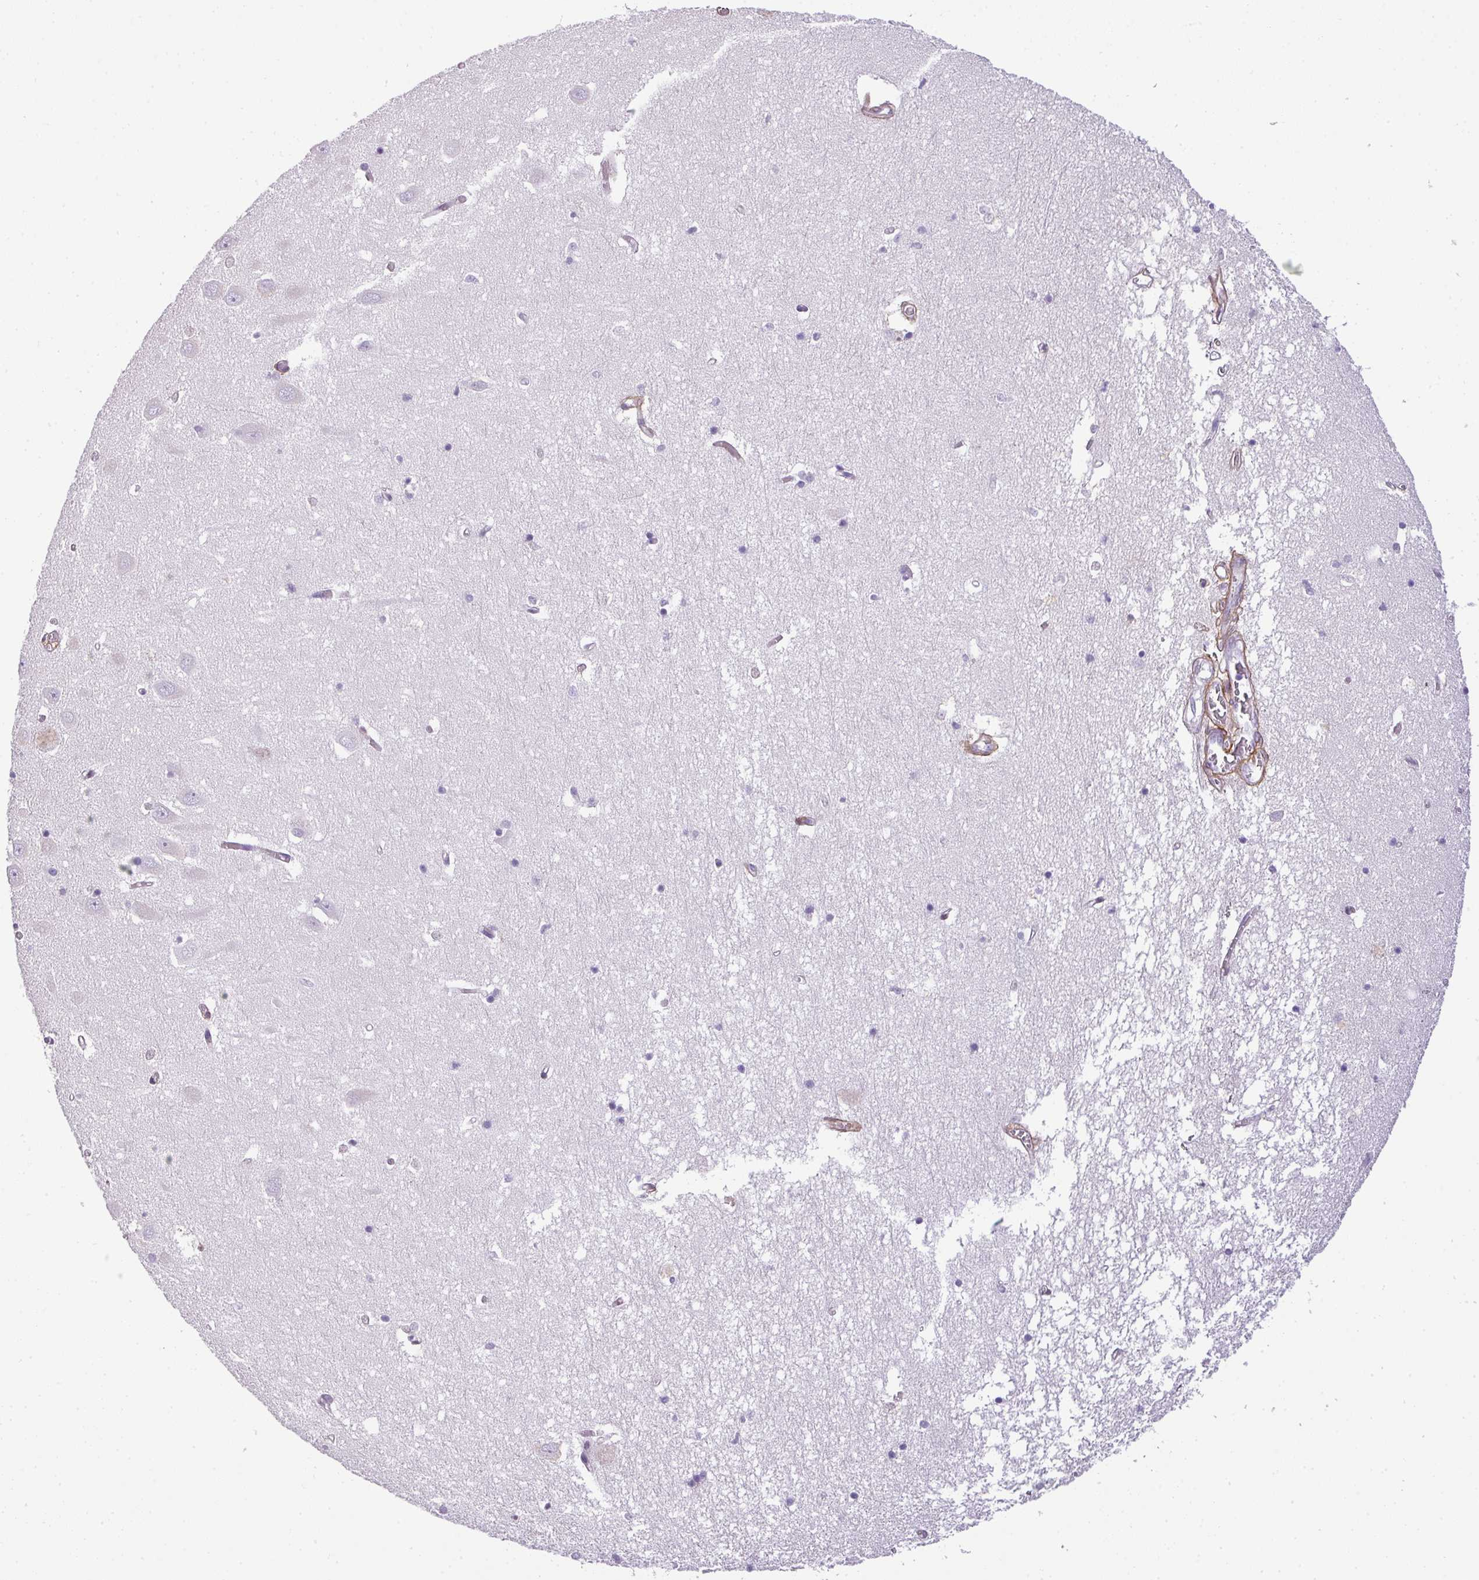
{"staining": {"intensity": "negative", "quantity": "none", "location": "none"}, "tissue": "hippocampus", "cell_type": "Glial cells", "image_type": "normal", "snomed": [{"axis": "morphology", "description": "Normal tissue, NOS"}, {"axis": "topography", "description": "Hippocampus"}], "caption": "DAB (3,3'-diaminobenzidine) immunohistochemical staining of benign hippocampus demonstrates no significant staining in glial cells. The staining was performed using DAB to visualize the protein expression in brown, while the nuclei were stained in blue with hematoxylin (Magnification: 20x).", "gene": "PARD6G", "patient": {"sex": "male", "age": 70}}